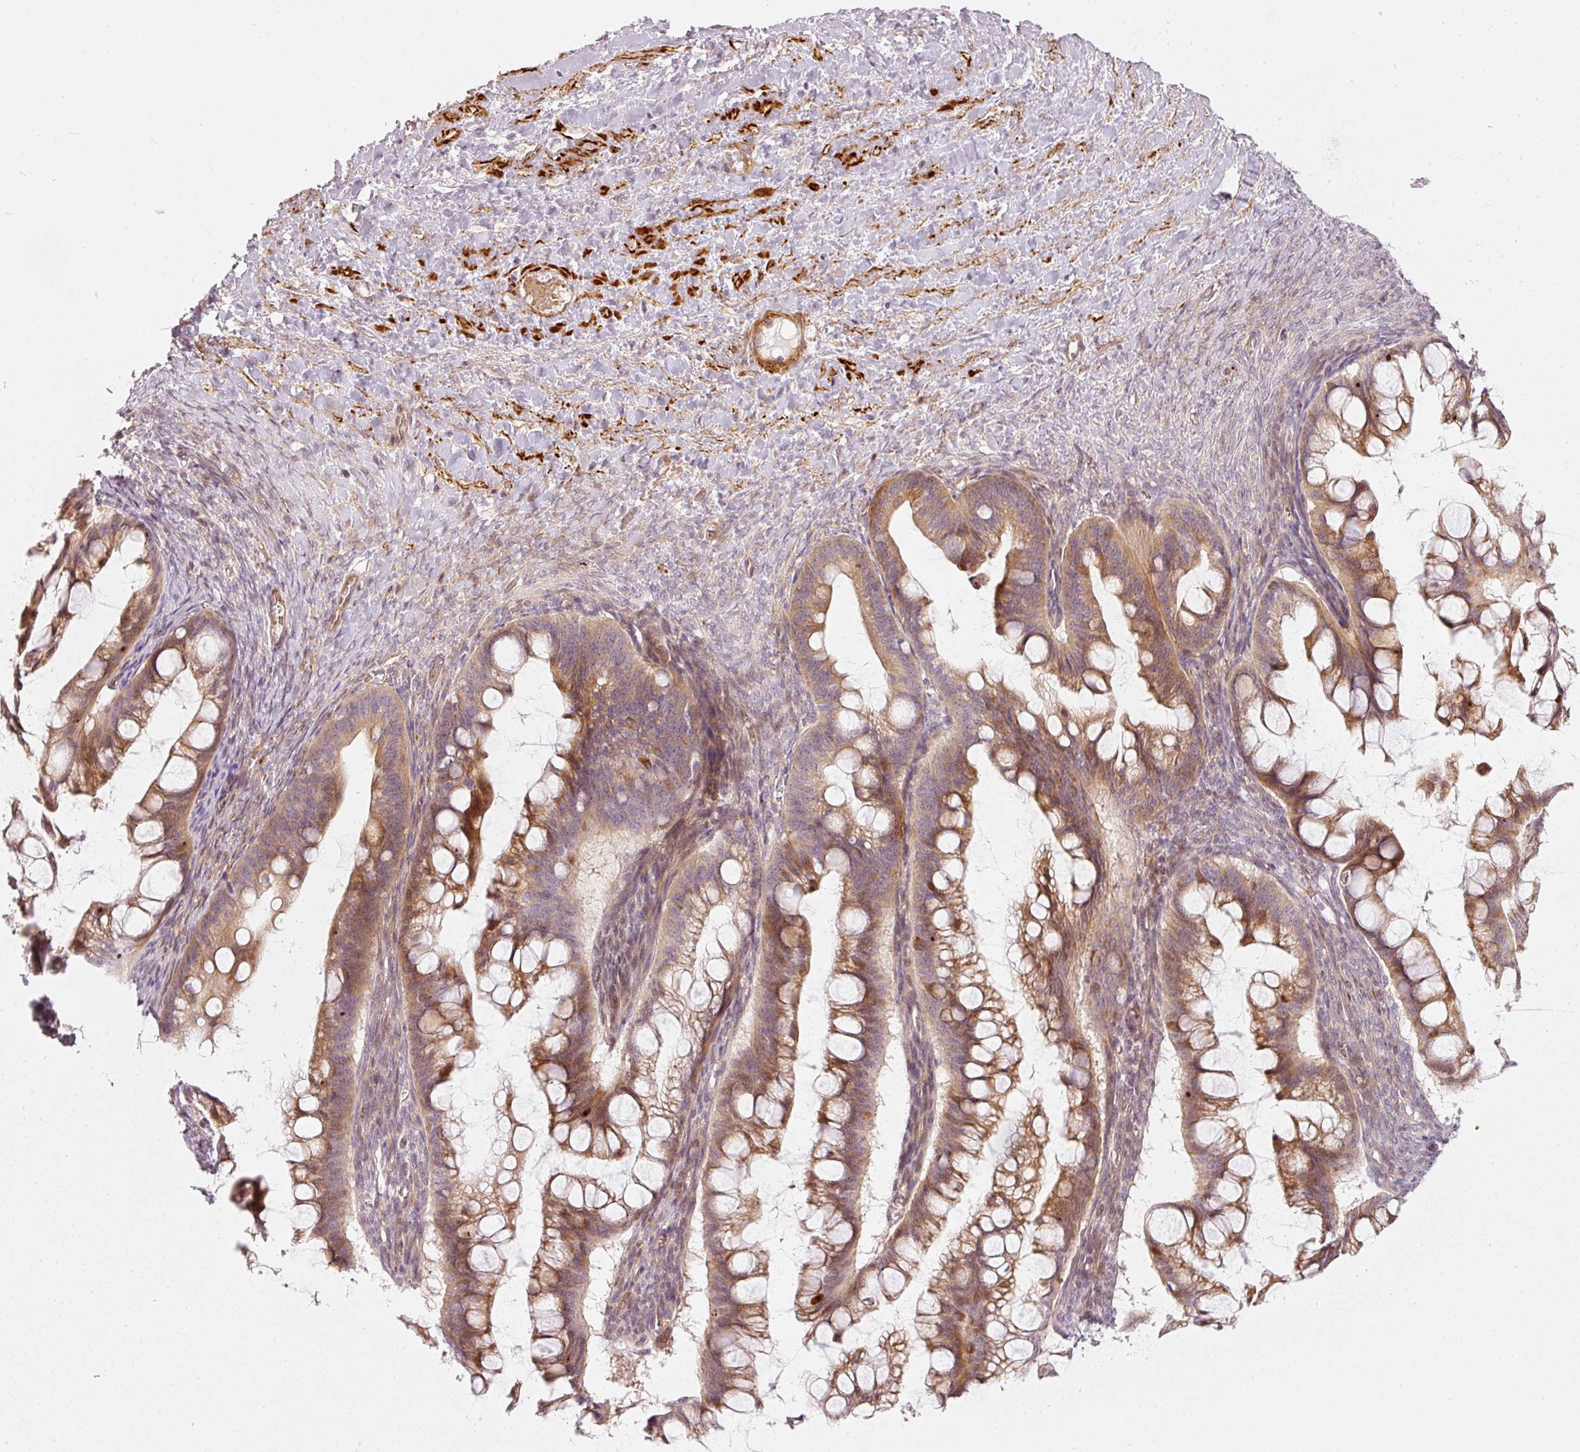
{"staining": {"intensity": "moderate", "quantity": ">75%", "location": "cytoplasmic/membranous"}, "tissue": "ovarian cancer", "cell_type": "Tumor cells", "image_type": "cancer", "snomed": [{"axis": "morphology", "description": "Cystadenocarcinoma, mucinous, NOS"}, {"axis": "topography", "description": "Ovary"}], "caption": "This is an image of immunohistochemistry staining of ovarian cancer (mucinous cystadenocarcinoma), which shows moderate staining in the cytoplasmic/membranous of tumor cells.", "gene": "KCNQ1", "patient": {"sex": "female", "age": 73}}